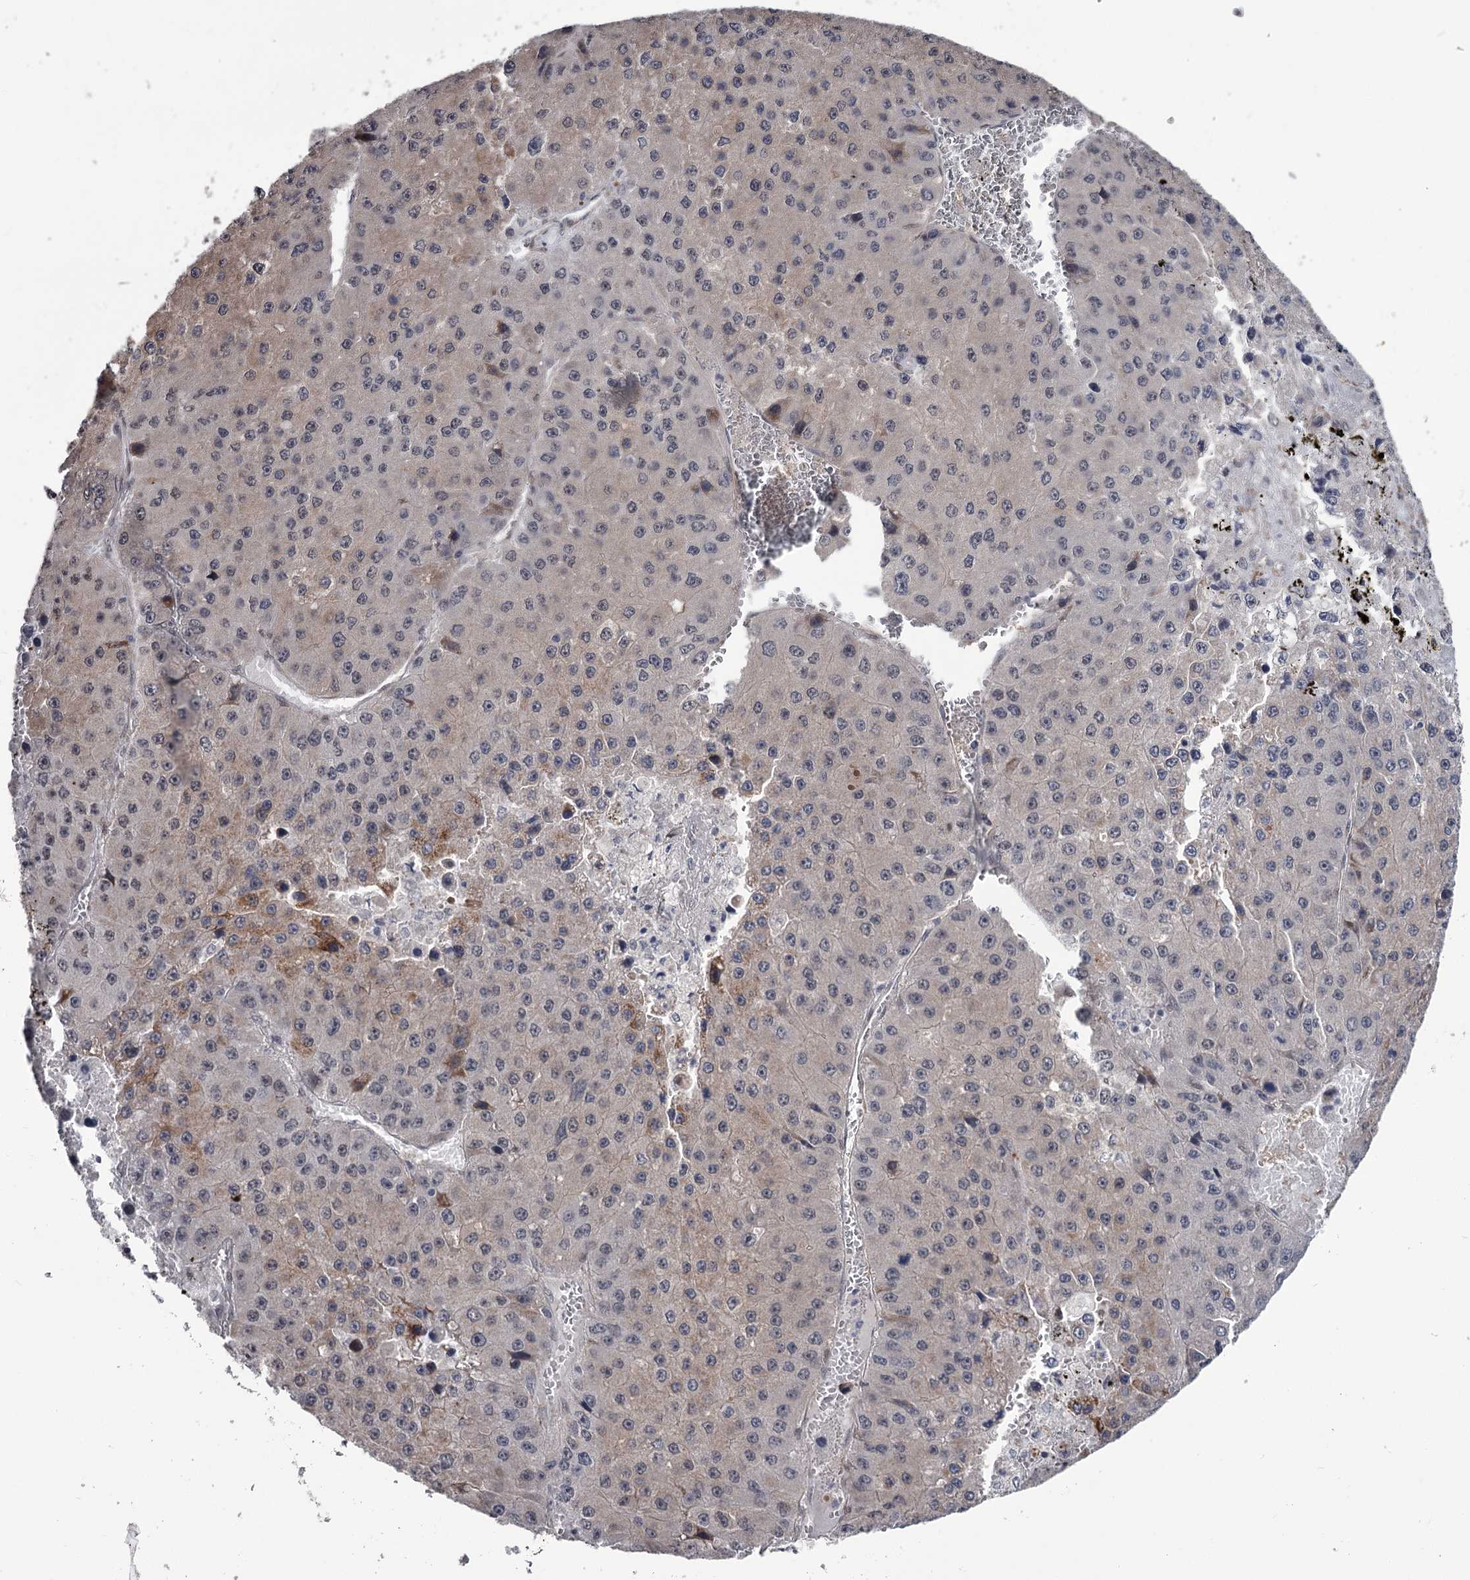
{"staining": {"intensity": "moderate", "quantity": "<25%", "location": "cytoplasmic/membranous"}, "tissue": "liver cancer", "cell_type": "Tumor cells", "image_type": "cancer", "snomed": [{"axis": "morphology", "description": "Carcinoma, Hepatocellular, NOS"}, {"axis": "topography", "description": "Liver"}], "caption": "High-magnification brightfield microscopy of liver hepatocellular carcinoma stained with DAB (brown) and counterstained with hematoxylin (blue). tumor cells exhibit moderate cytoplasmic/membranous staining is present in about<25% of cells.", "gene": "PRPF40B", "patient": {"sex": "female", "age": 73}}